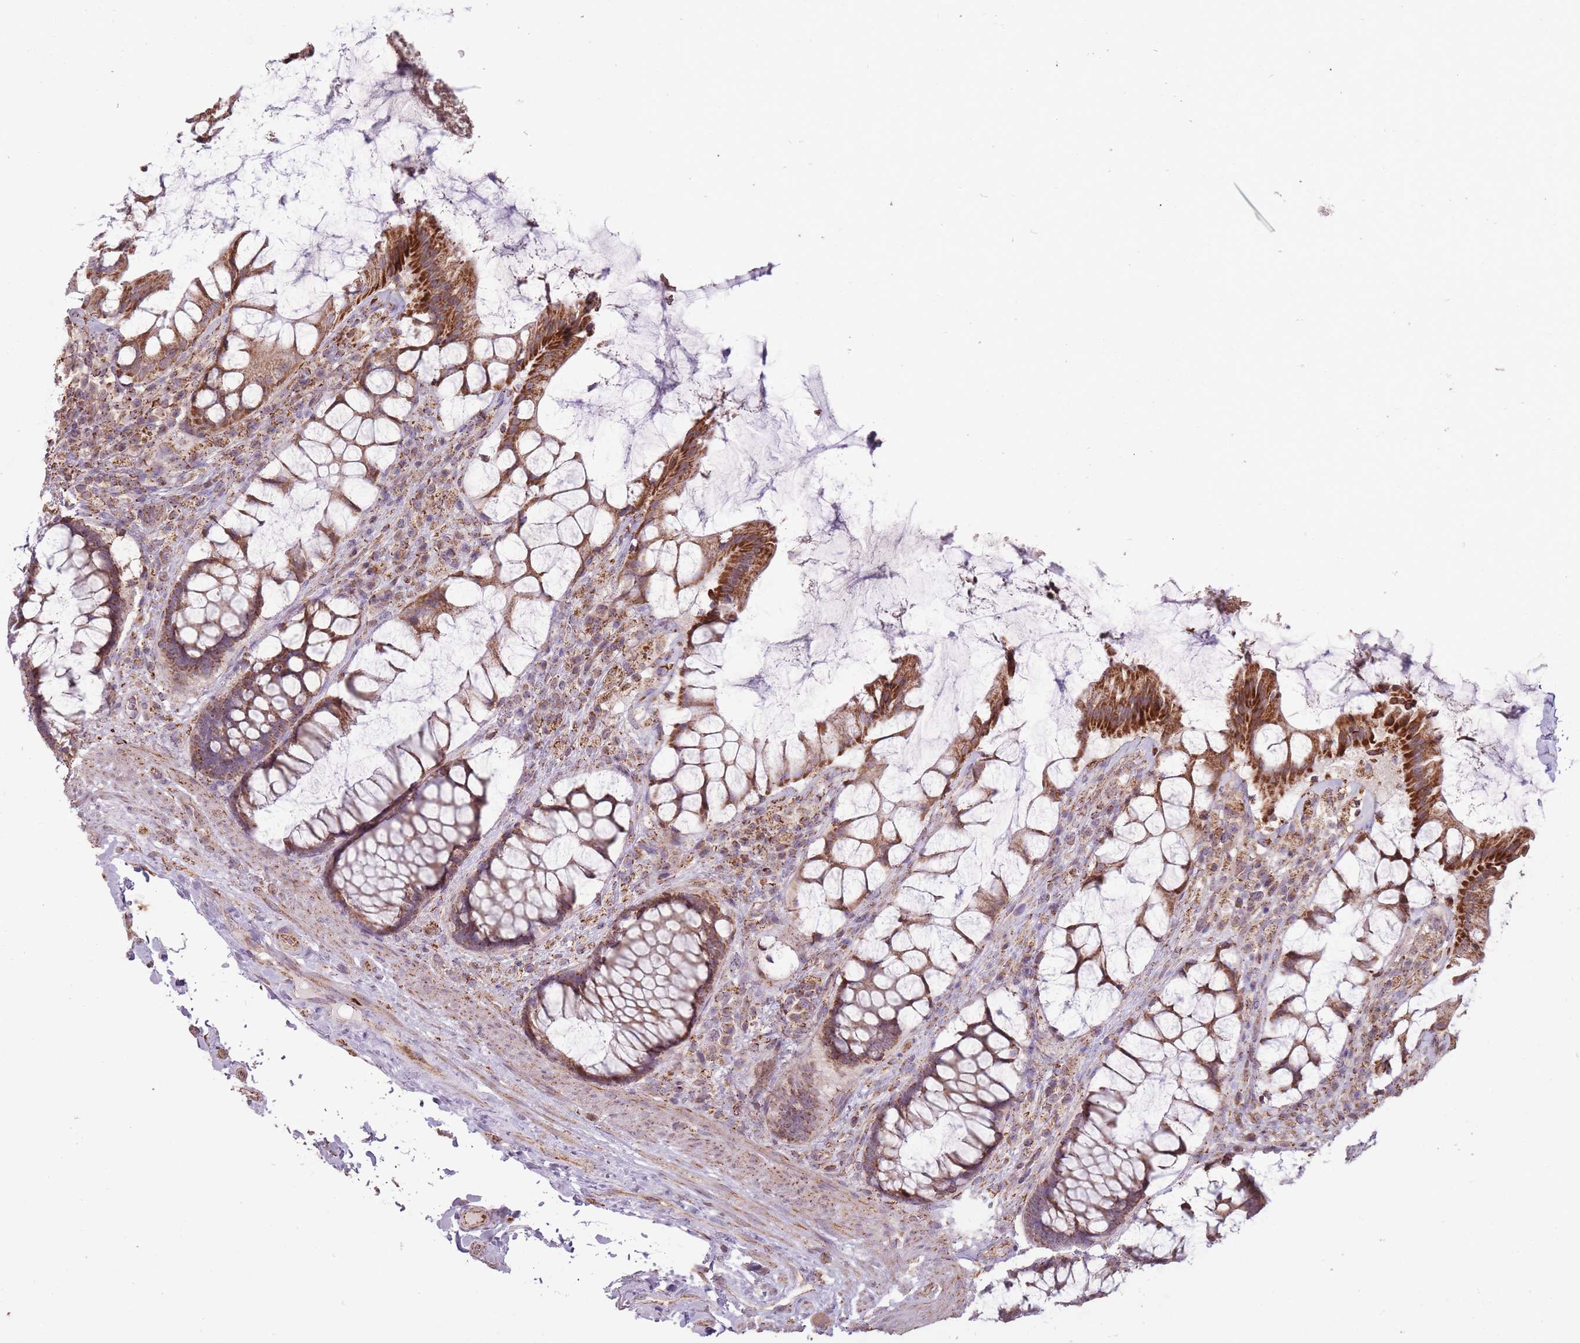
{"staining": {"intensity": "strong", "quantity": ">75%", "location": "cytoplasmic/membranous"}, "tissue": "rectum", "cell_type": "Glandular cells", "image_type": "normal", "snomed": [{"axis": "morphology", "description": "Normal tissue, NOS"}, {"axis": "topography", "description": "Rectum"}], "caption": "IHC staining of benign rectum, which demonstrates high levels of strong cytoplasmic/membranous positivity in approximately >75% of glandular cells indicating strong cytoplasmic/membranous protein staining. The staining was performed using DAB (brown) for protein detection and nuclei were counterstained in hematoxylin (blue).", "gene": "CNOT8", "patient": {"sex": "female", "age": 58}}